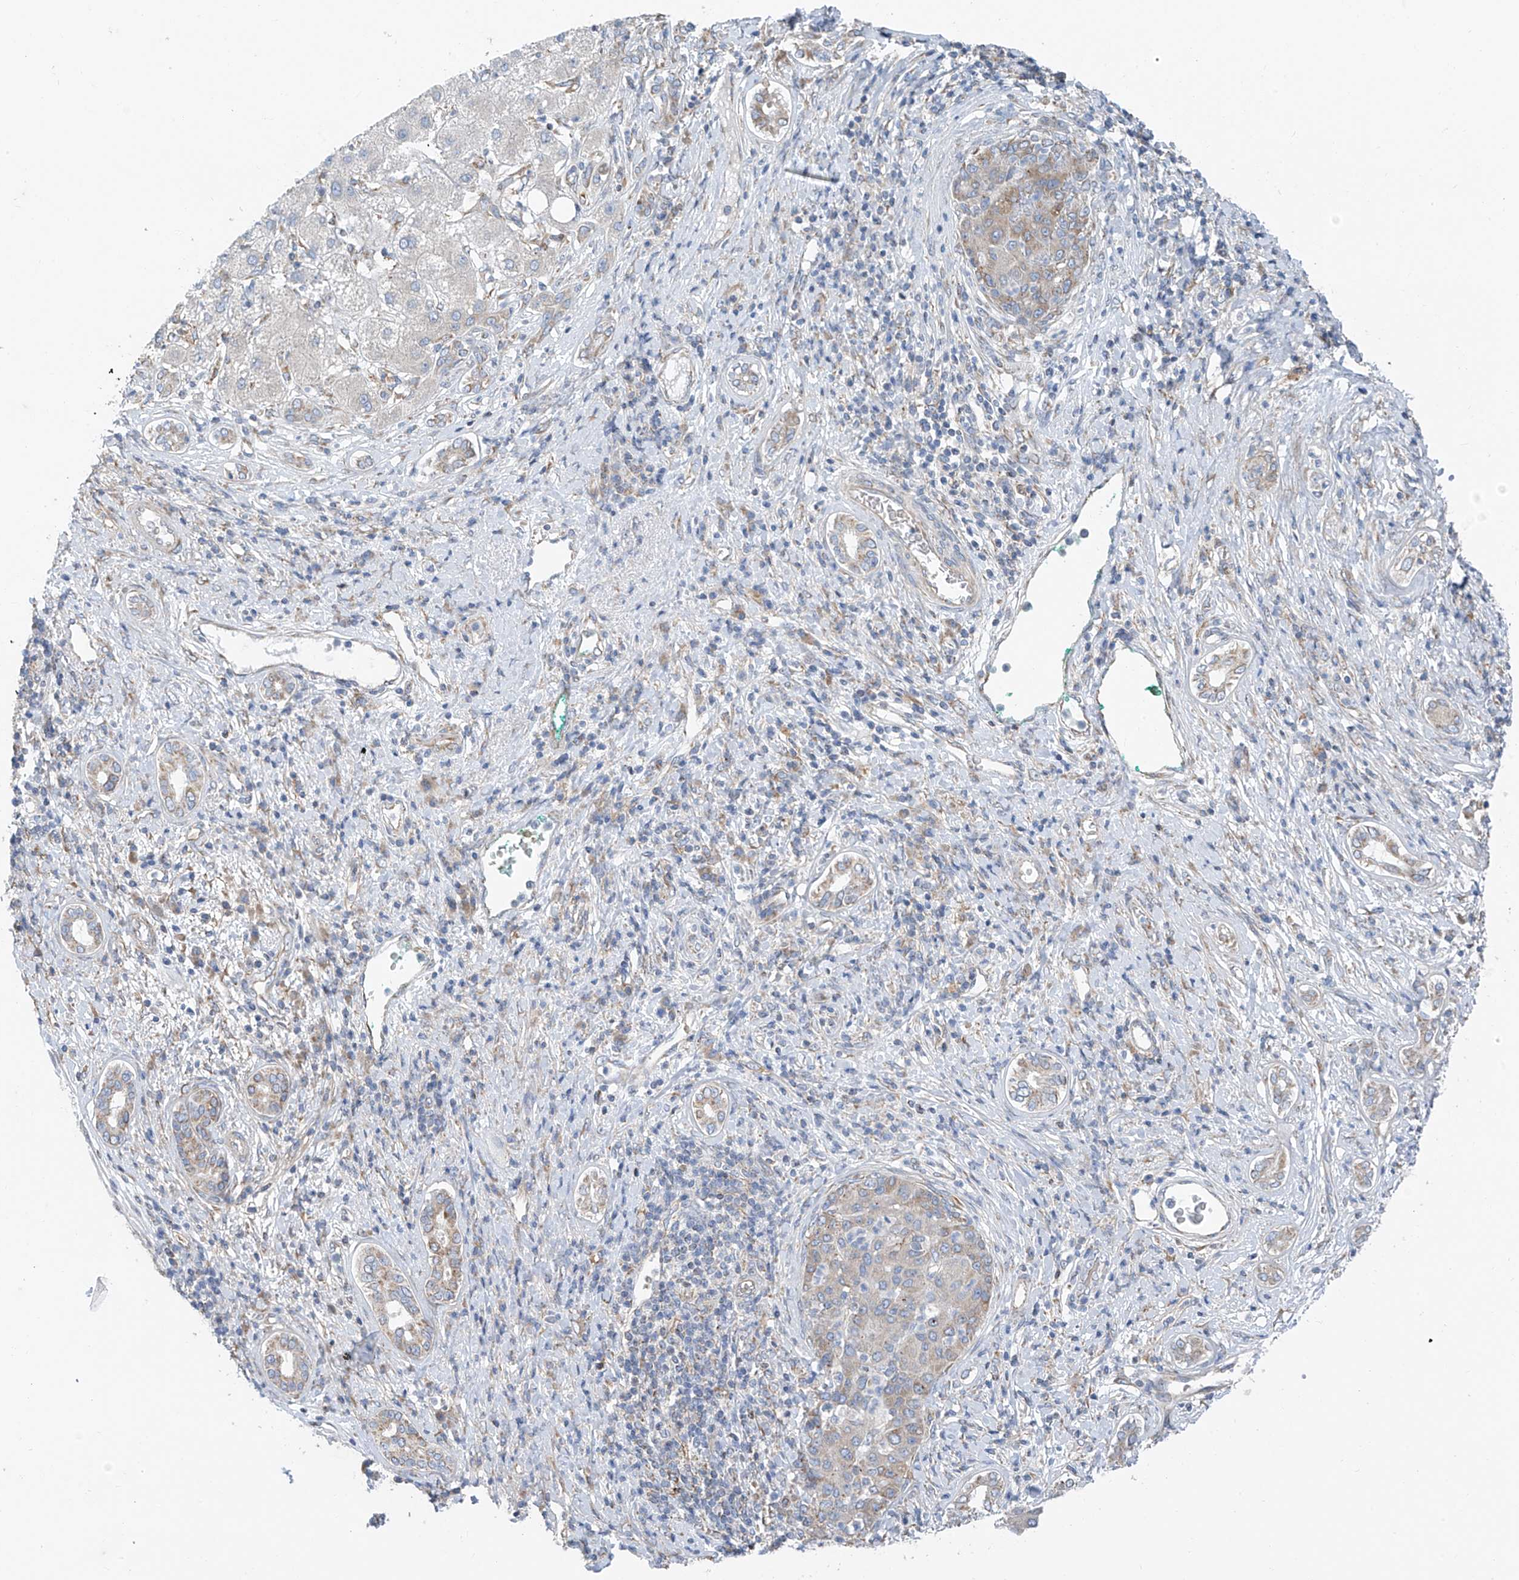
{"staining": {"intensity": "negative", "quantity": "none", "location": "none"}, "tissue": "liver cancer", "cell_type": "Tumor cells", "image_type": "cancer", "snomed": [{"axis": "morphology", "description": "Carcinoma, Hepatocellular, NOS"}, {"axis": "topography", "description": "Liver"}], "caption": "A high-resolution photomicrograph shows immunohistochemistry staining of liver hepatocellular carcinoma, which reveals no significant expression in tumor cells.", "gene": "EOMES", "patient": {"sex": "male", "age": 65}}